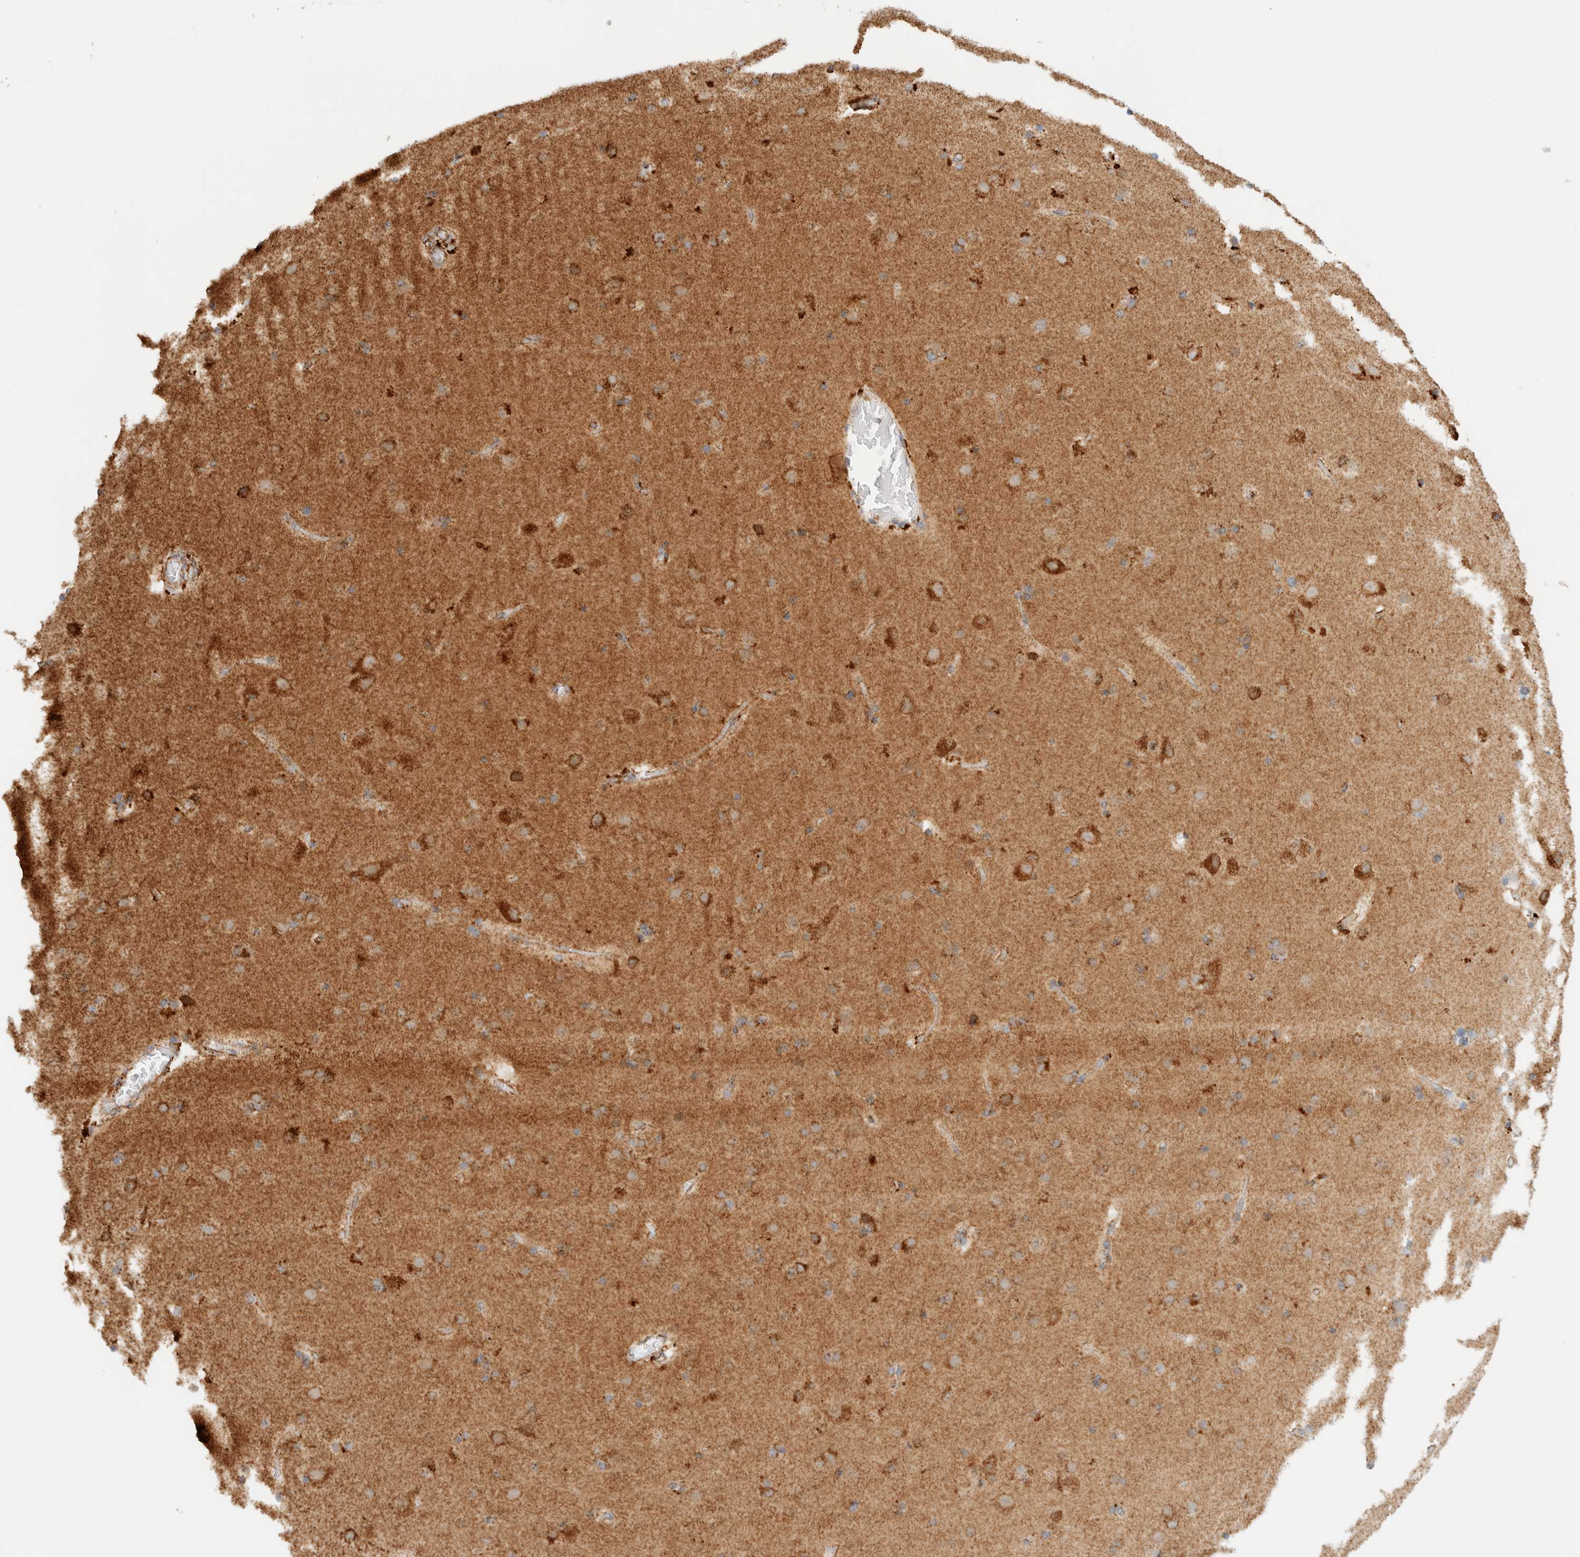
{"staining": {"intensity": "moderate", "quantity": "25%-75%", "location": "cytoplasmic/membranous"}, "tissue": "cerebral cortex", "cell_type": "Endothelial cells", "image_type": "normal", "snomed": [{"axis": "morphology", "description": "Normal tissue, NOS"}, {"axis": "topography", "description": "Cerebral cortex"}], "caption": "Immunohistochemical staining of normal human cerebral cortex shows 25%-75% levels of moderate cytoplasmic/membranous protein expression in about 25%-75% of endothelial cells.", "gene": "KIFAP3", "patient": {"sex": "male", "age": 57}}